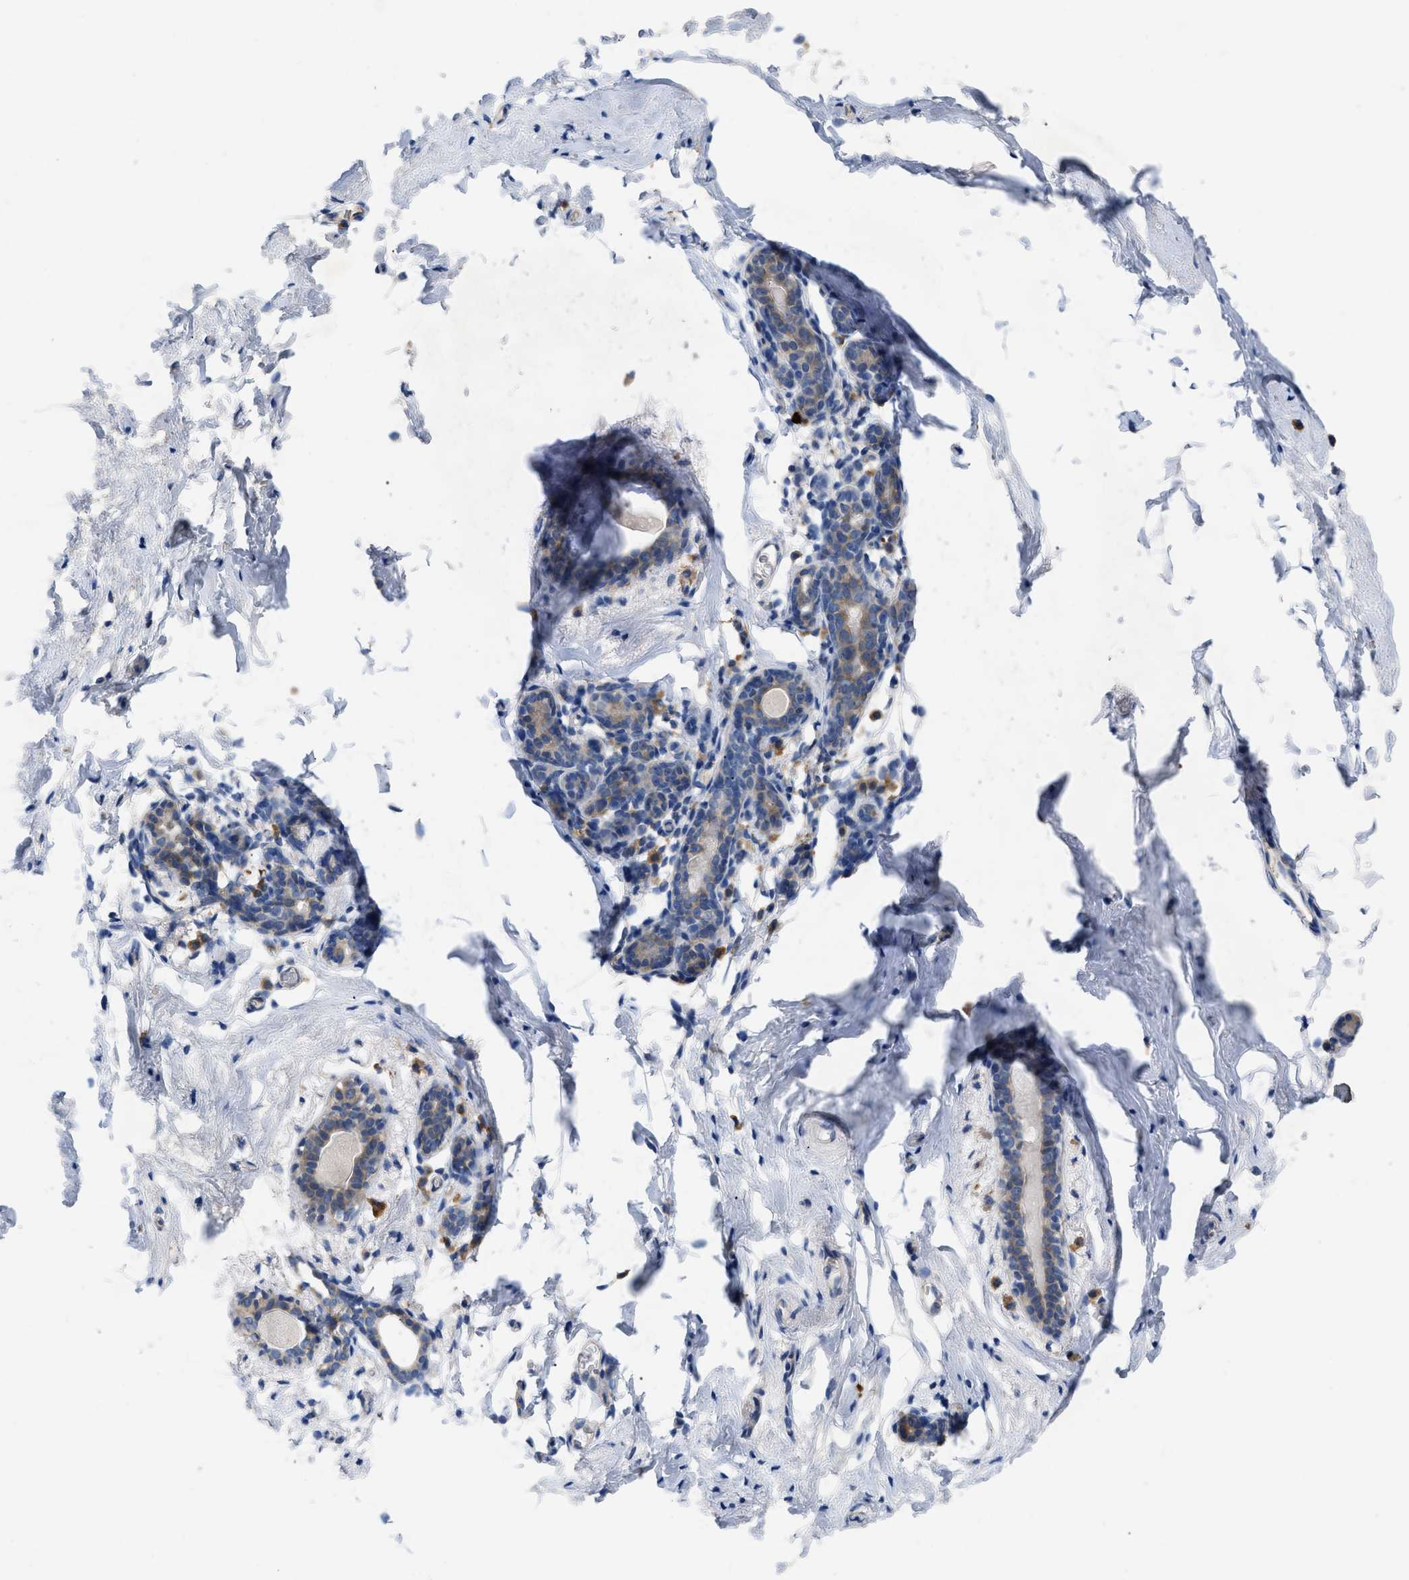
{"staining": {"intensity": "negative", "quantity": "none", "location": "none"}, "tissue": "breast", "cell_type": "Adipocytes", "image_type": "normal", "snomed": [{"axis": "morphology", "description": "Normal tissue, NOS"}, {"axis": "topography", "description": "Breast"}], "caption": "The immunohistochemistry histopathology image has no significant expression in adipocytes of breast.", "gene": "TMEM131", "patient": {"sex": "female", "age": 62}}